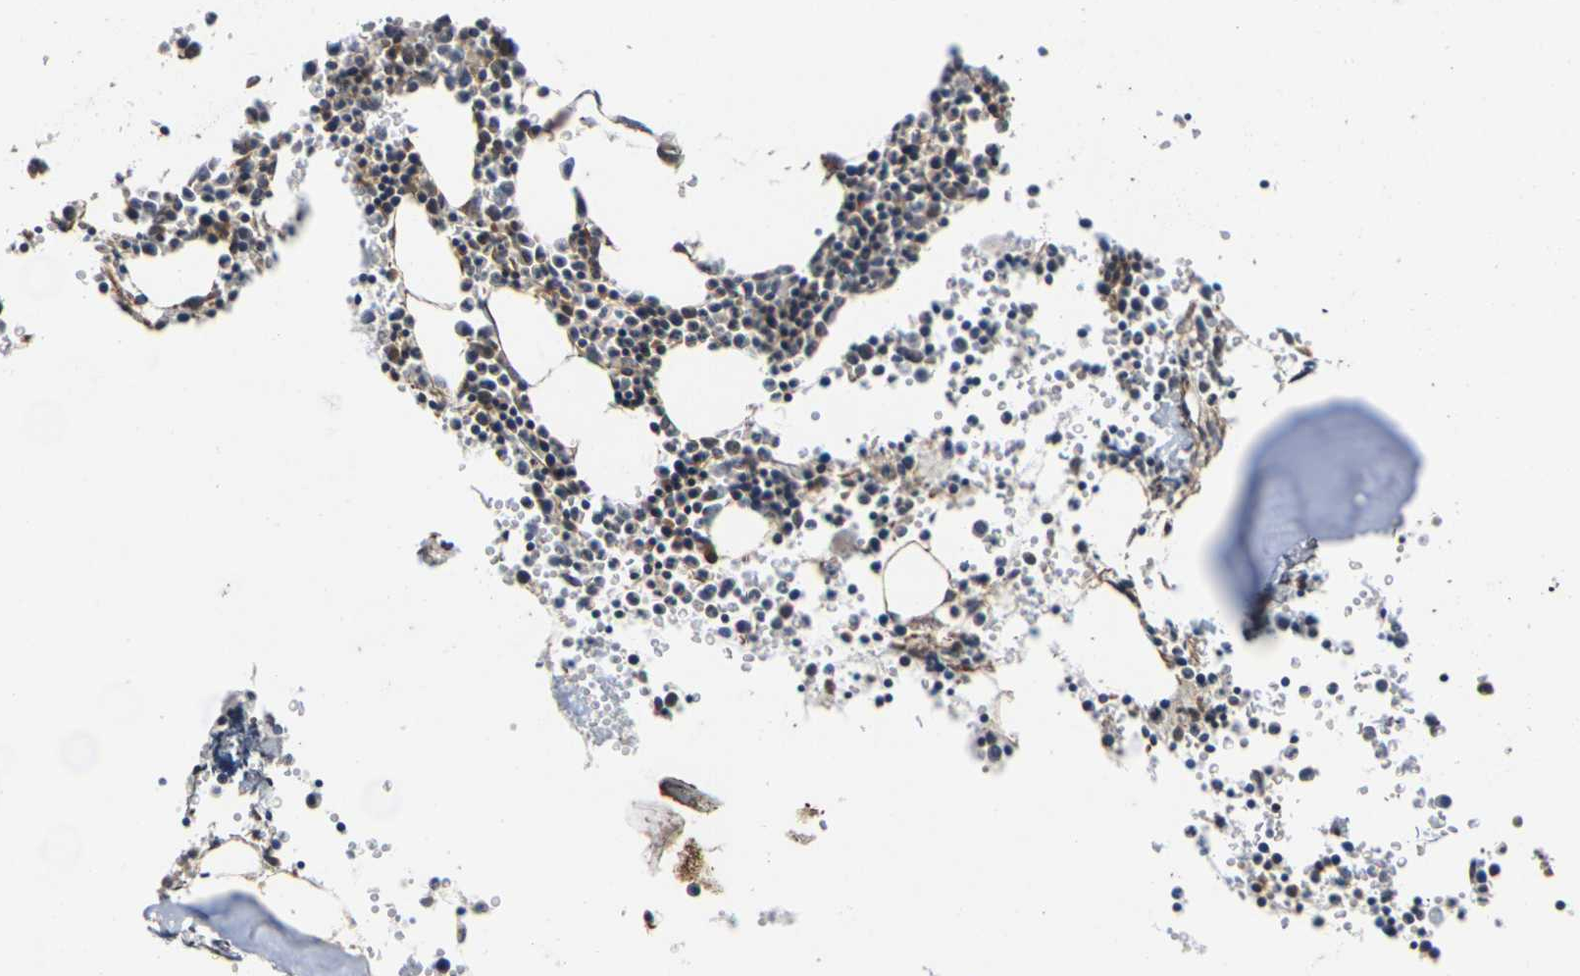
{"staining": {"intensity": "moderate", "quantity": "25%-75%", "location": "cytoplasmic/membranous"}, "tissue": "bone marrow", "cell_type": "Hematopoietic cells", "image_type": "normal", "snomed": [{"axis": "morphology", "description": "Normal tissue, NOS"}, {"axis": "morphology", "description": "Inflammation, NOS"}, {"axis": "topography", "description": "Bone marrow"}], "caption": "Immunohistochemistry (DAB (3,3'-diaminobenzidine)) staining of benign human bone marrow reveals moderate cytoplasmic/membranous protein positivity in approximately 25%-75% of hematopoietic cells.", "gene": "DKK2", "patient": {"sex": "female", "age": 17}}